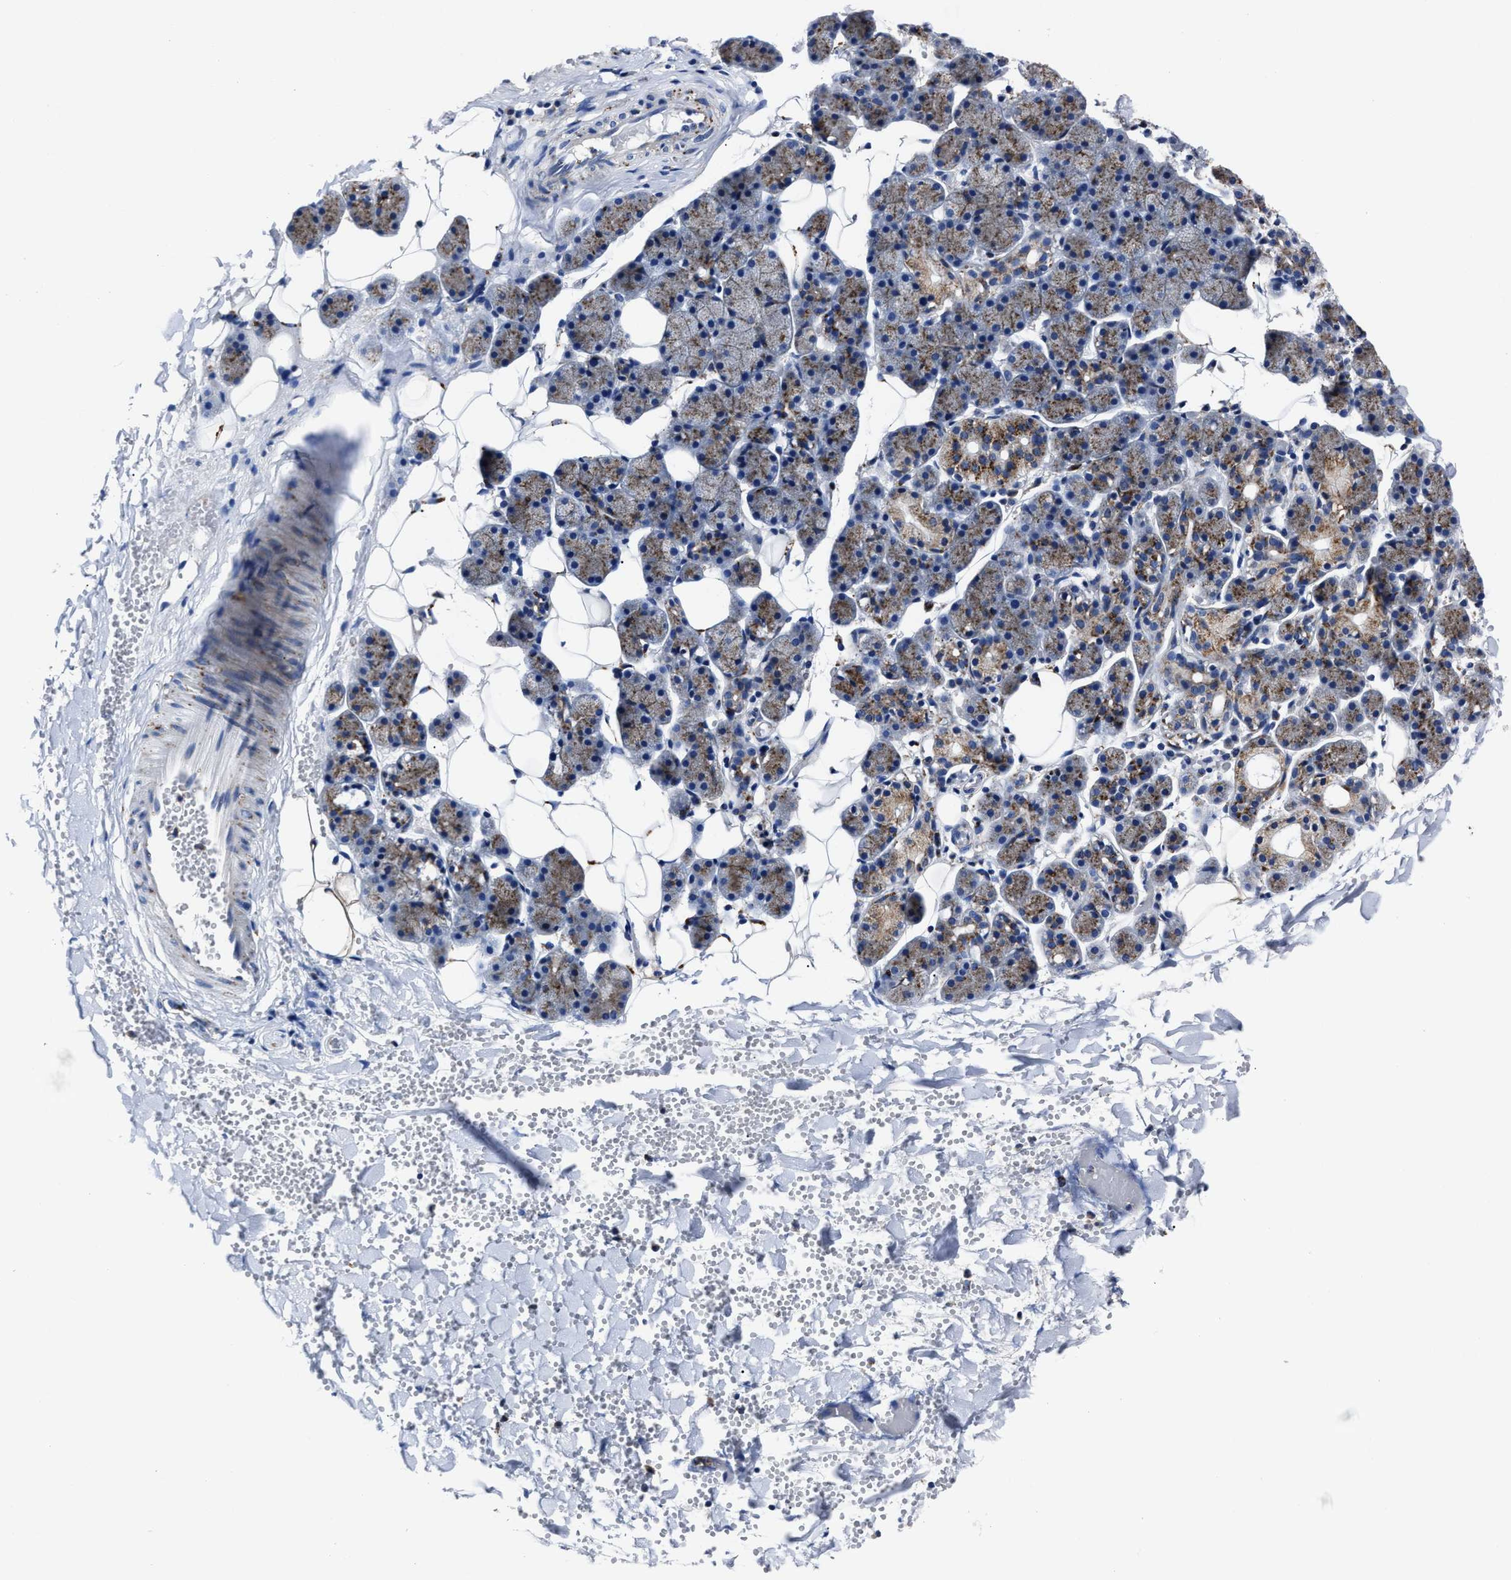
{"staining": {"intensity": "strong", "quantity": "25%-75%", "location": "cytoplasmic/membranous"}, "tissue": "salivary gland", "cell_type": "Glandular cells", "image_type": "normal", "snomed": [{"axis": "morphology", "description": "Normal tissue, NOS"}, {"axis": "topography", "description": "Salivary gland"}], "caption": "Salivary gland was stained to show a protein in brown. There is high levels of strong cytoplasmic/membranous staining in about 25%-75% of glandular cells. Nuclei are stained in blue.", "gene": "LAMTOR4", "patient": {"sex": "female", "age": 33}}